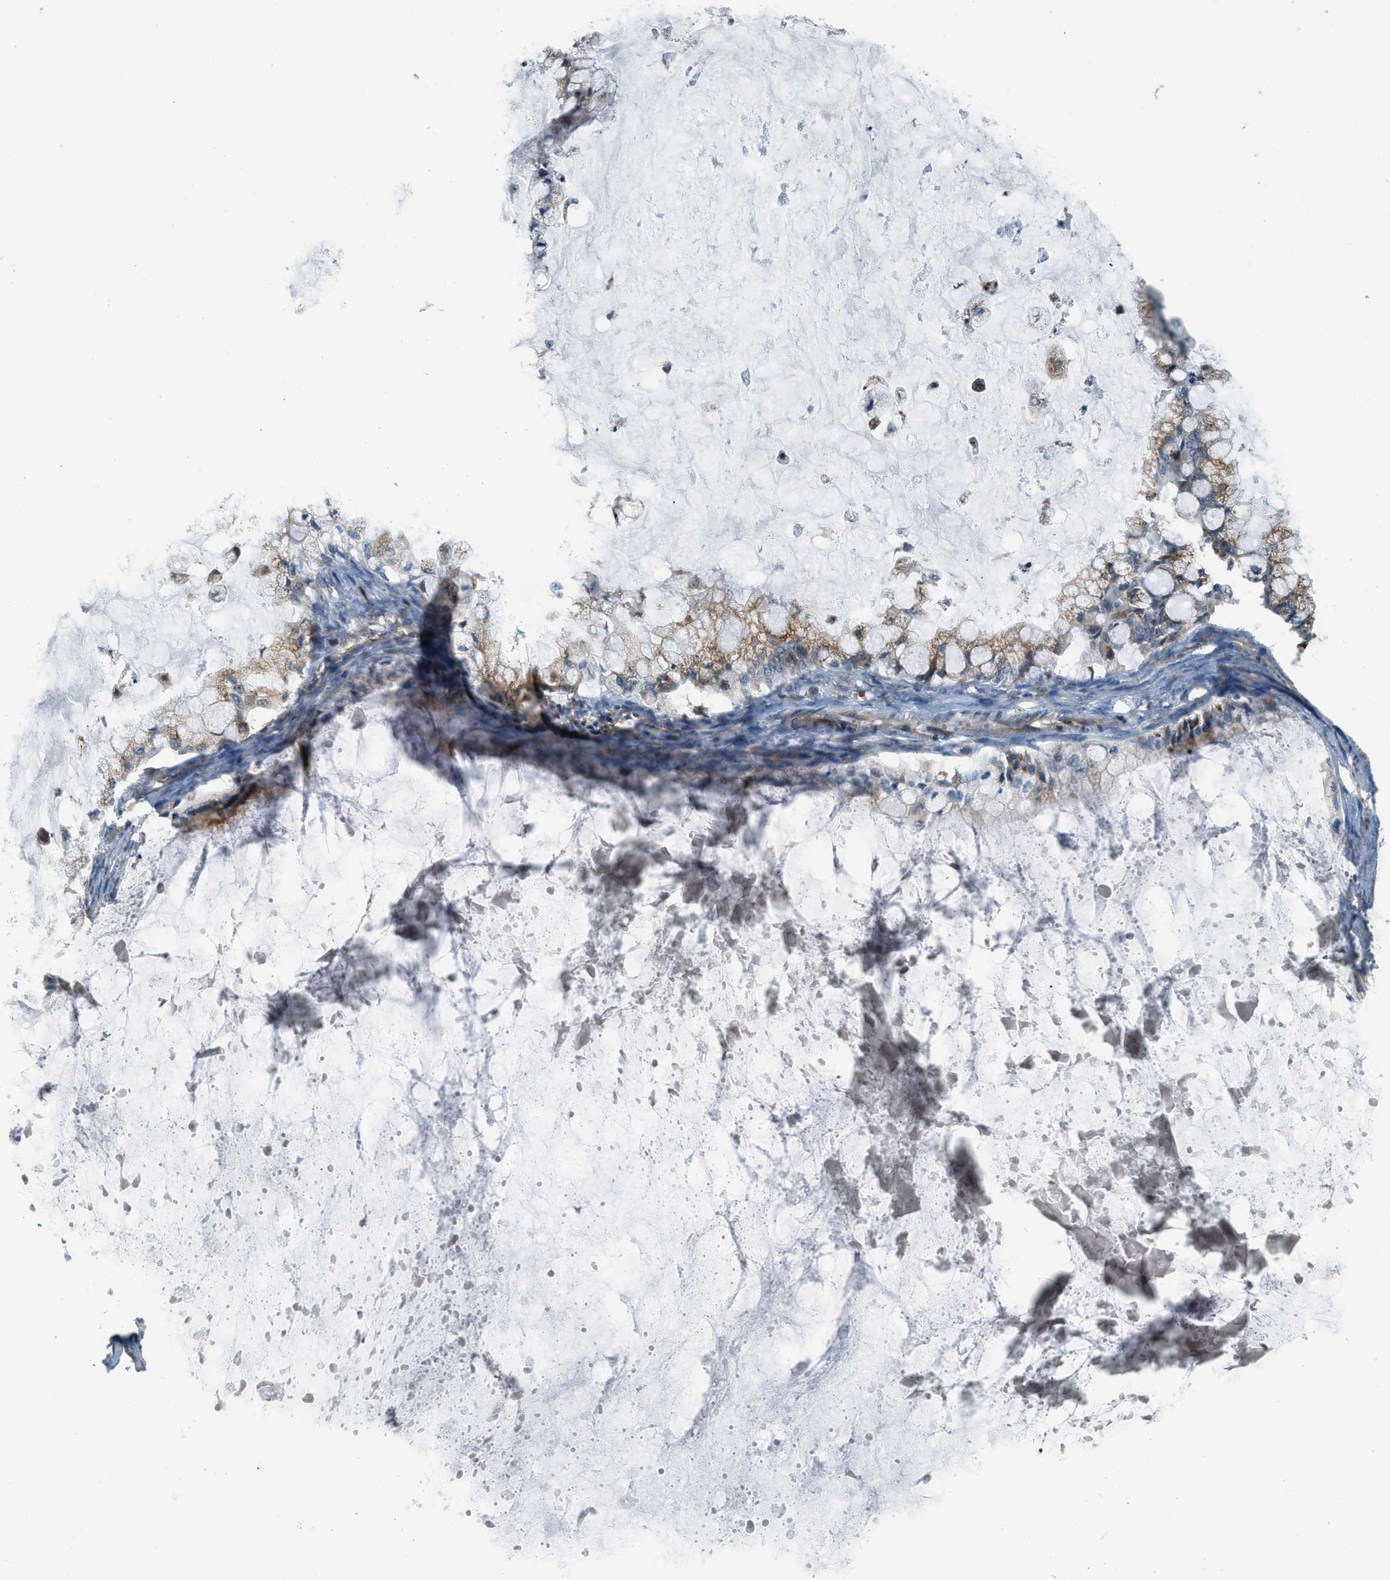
{"staining": {"intensity": "moderate", "quantity": ">75%", "location": "cytoplasmic/membranous"}, "tissue": "ovarian cancer", "cell_type": "Tumor cells", "image_type": "cancer", "snomed": [{"axis": "morphology", "description": "Cystadenocarcinoma, mucinous, NOS"}, {"axis": "topography", "description": "Ovary"}], "caption": "Tumor cells demonstrate moderate cytoplasmic/membranous staining in about >75% of cells in mucinous cystadenocarcinoma (ovarian).", "gene": "HERC2", "patient": {"sex": "female", "age": 57}}